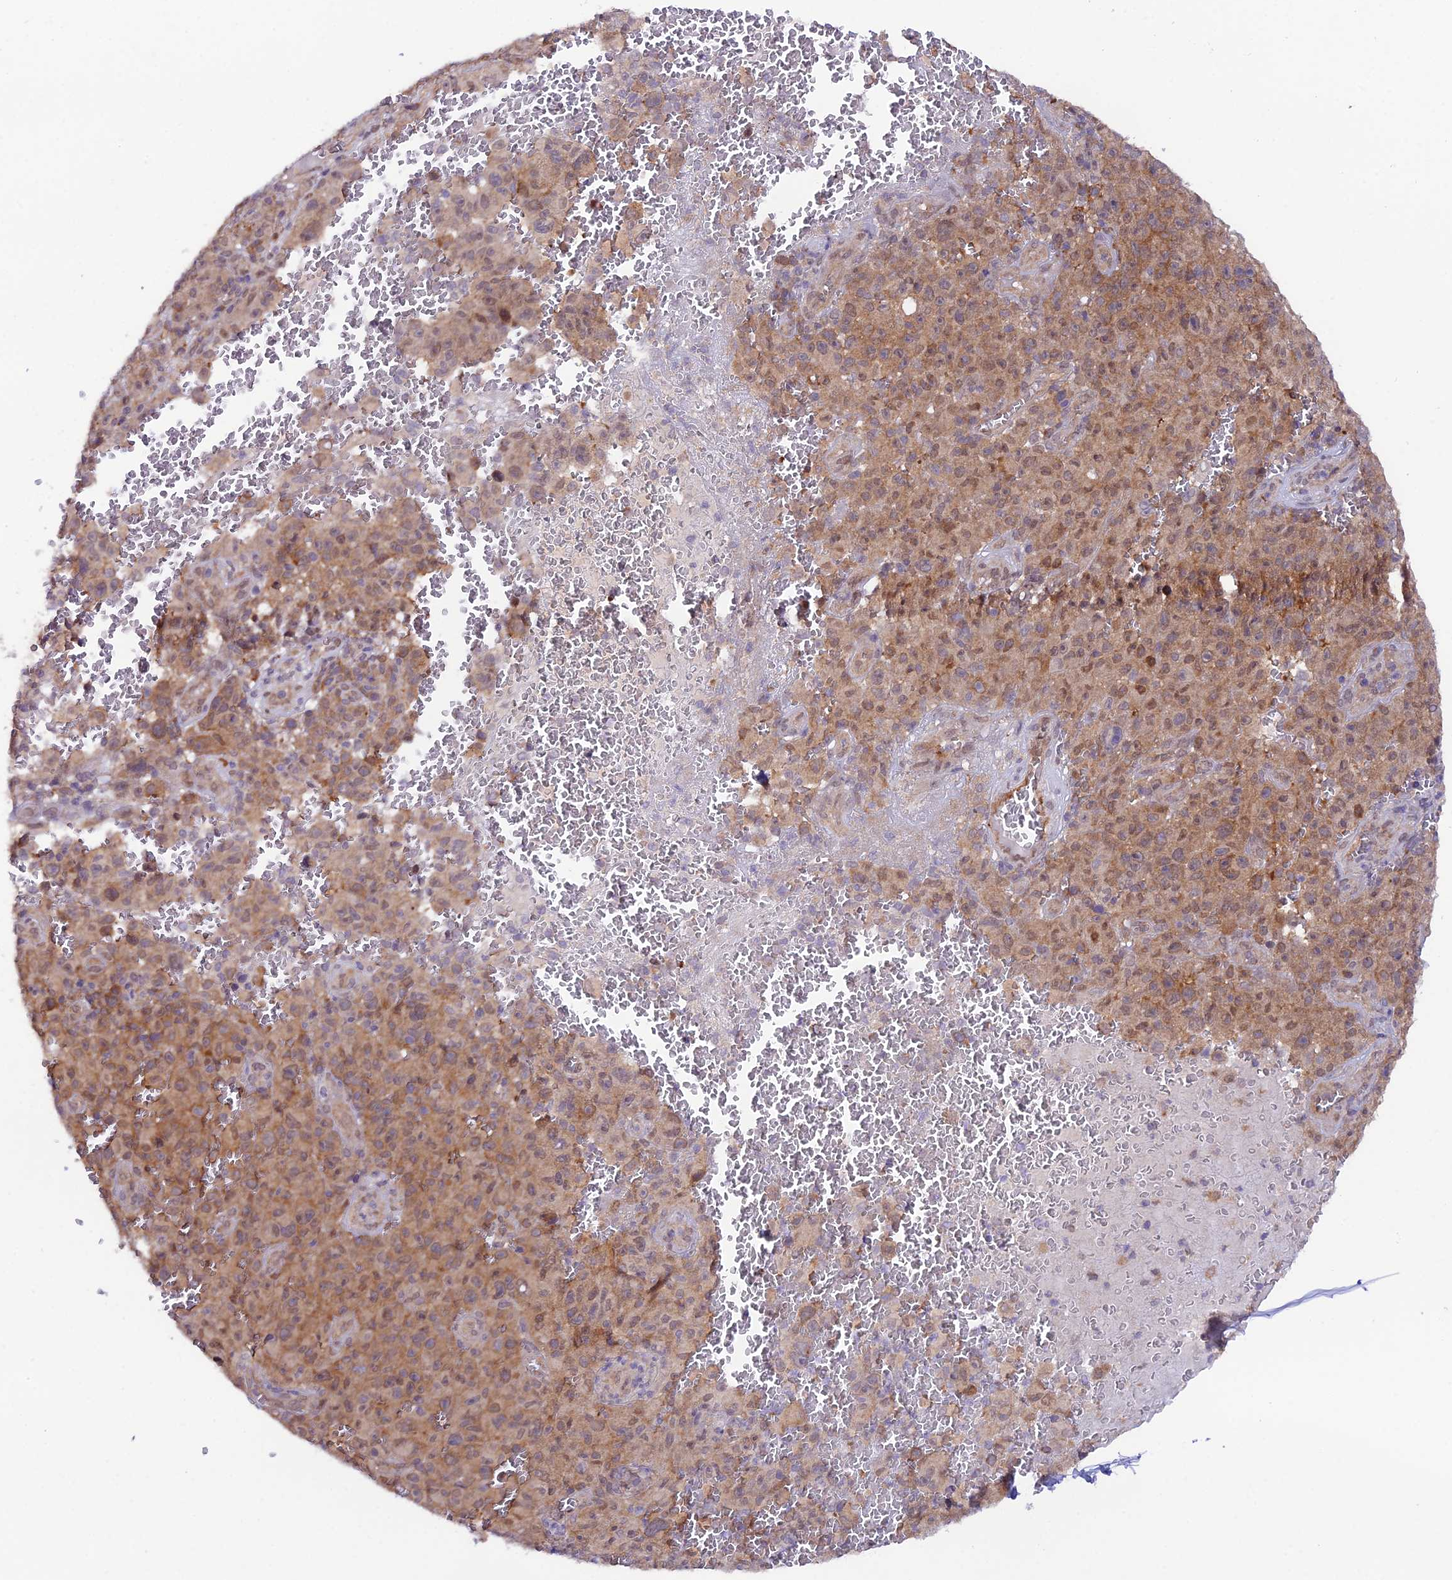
{"staining": {"intensity": "weak", "quantity": "25%-75%", "location": "cytoplasmic/membranous,nuclear"}, "tissue": "melanoma", "cell_type": "Tumor cells", "image_type": "cancer", "snomed": [{"axis": "morphology", "description": "Malignant melanoma, NOS"}, {"axis": "topography", "description": "Skin"}], "caption": "This image reveals immunohistochemistry (IHC) staining of malignant melanoma, with low weak cytoplasmic/membranous and nuclear expression in about 25%-75% of tumor cells.", "gene": "TRIM40", "patient": {"sex": "female", "age": 82}}